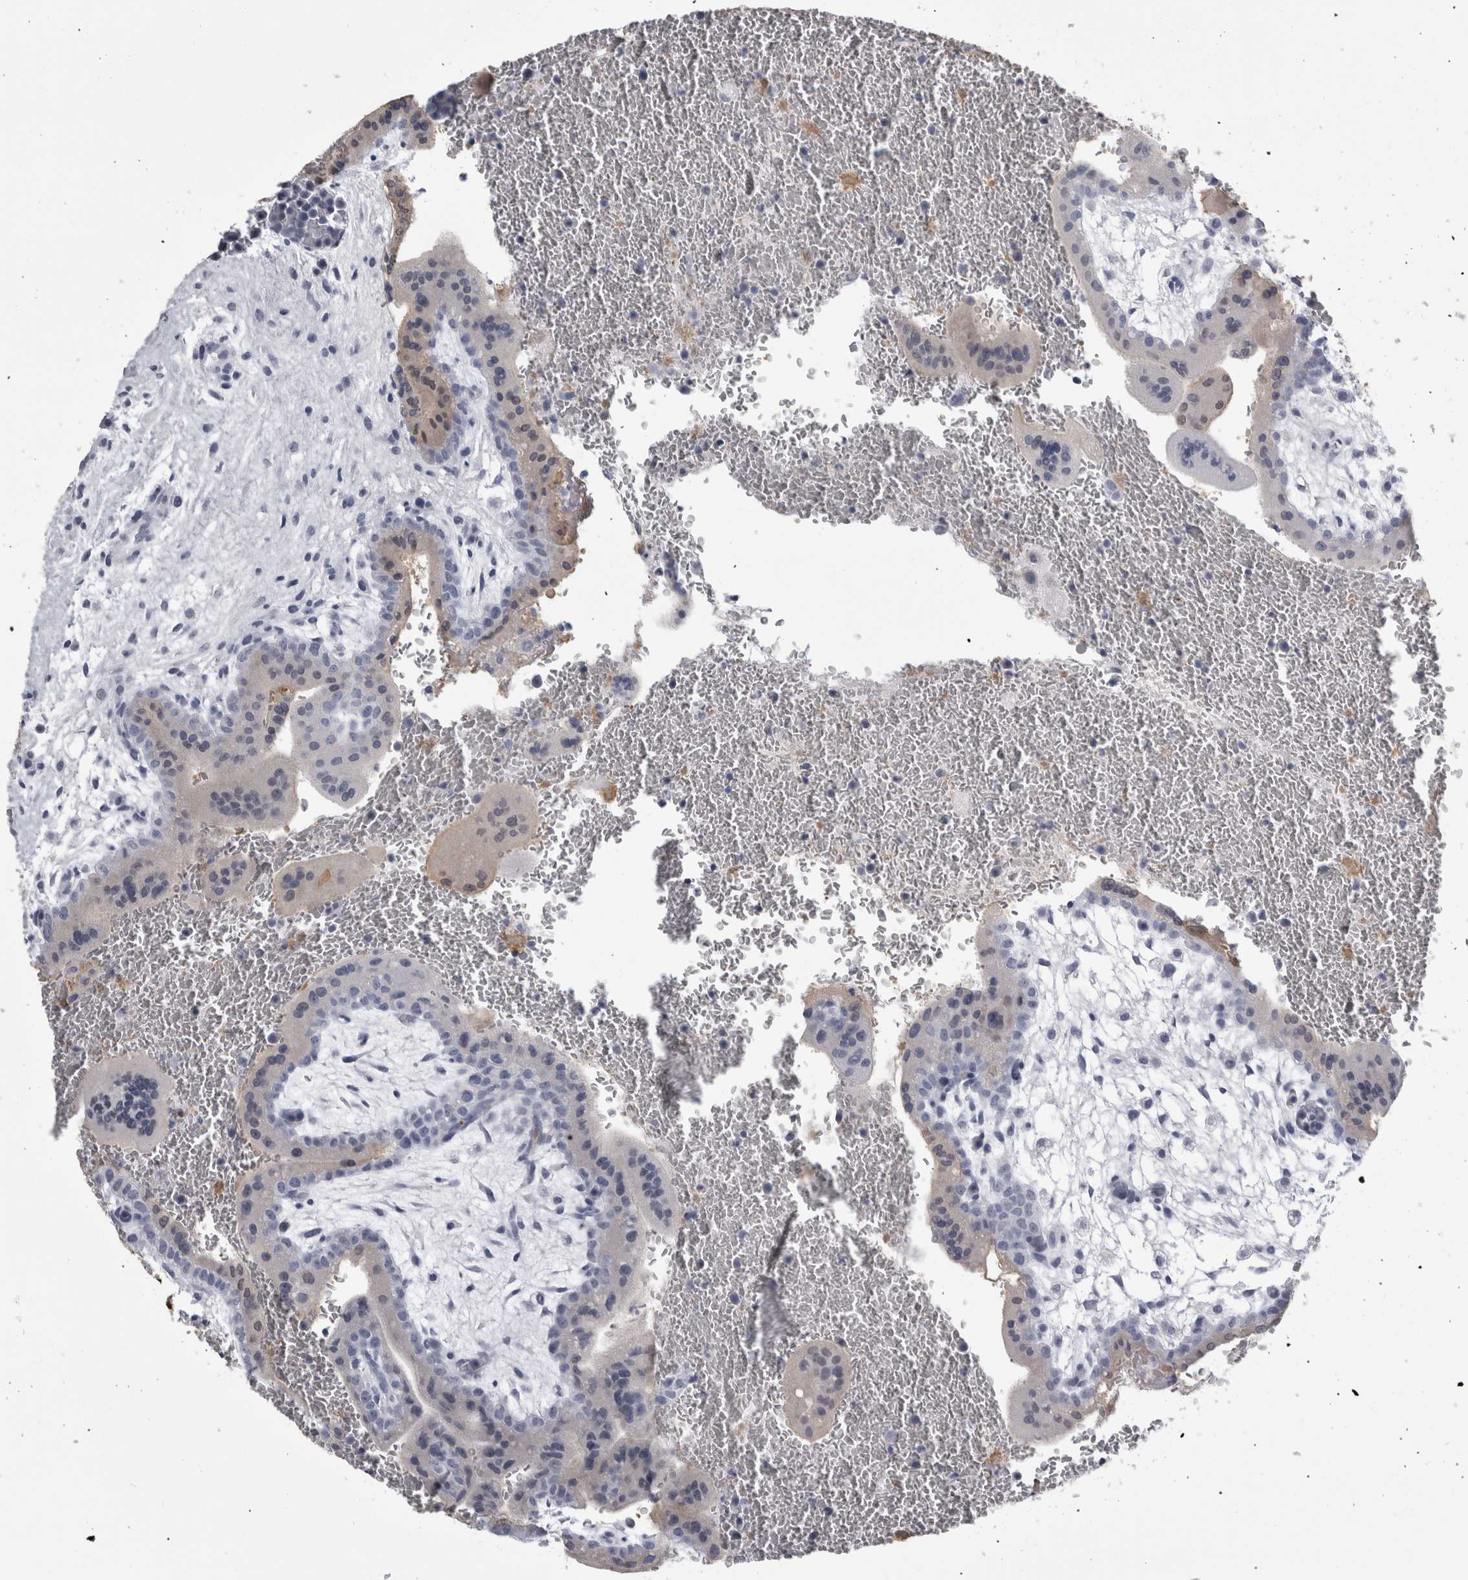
{"staining": {"intensity": "negative", "quantity": "none", "location": "none"}, "tissue": "placenta", "cell_type": "Trophoblastic cells", "image_type": "normal", "snomed": [{"axis": "morphology", "description": "Normal tissue, NOS"}, {"axis": "topography", "description": "Placenta"}], "caption": "IHC of benign placenta exhibits no positivity in trophoblastic cells.", "gene": "ALDH8A1", "patient": {"sex": "female", "age": 35}}